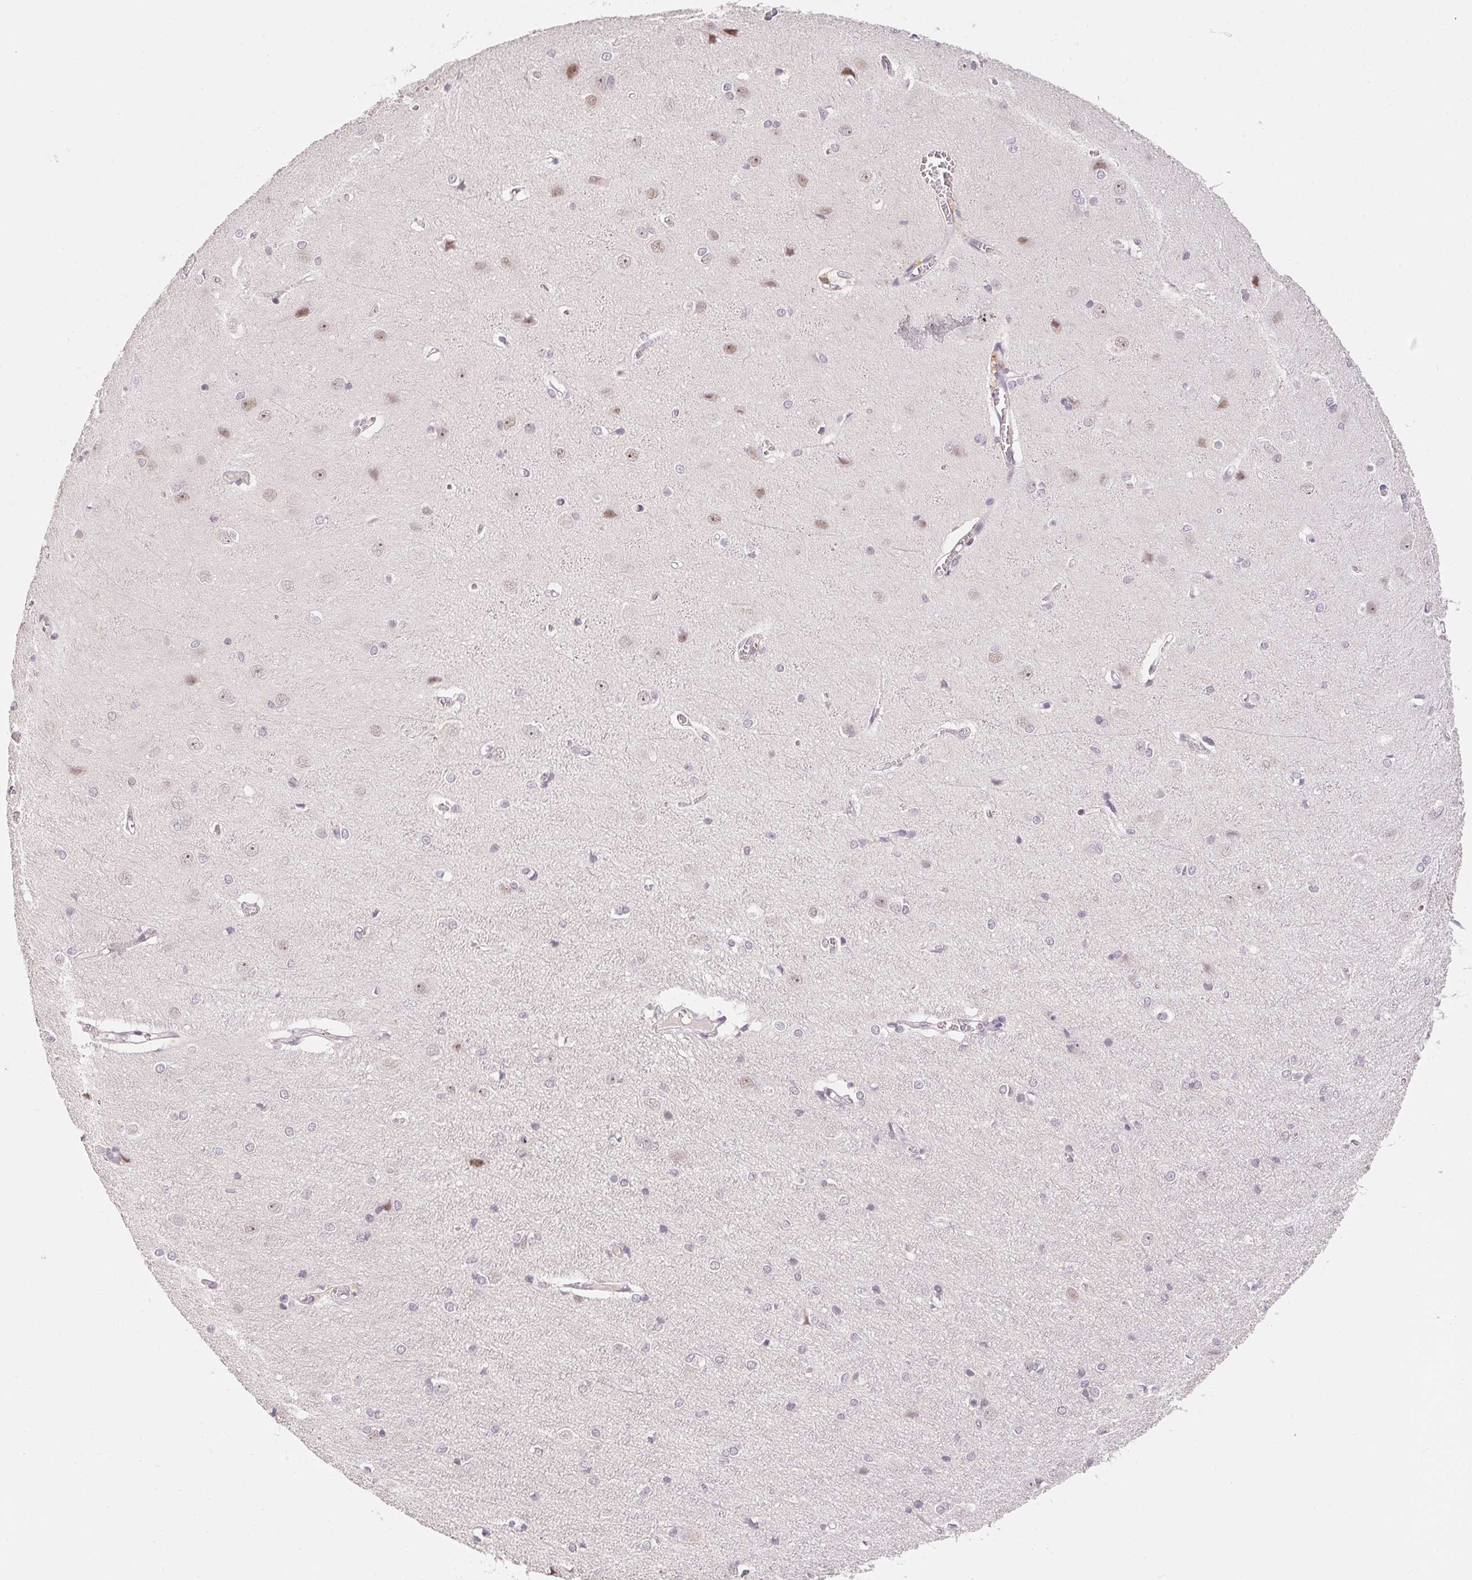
{"staining": {"intensity": "negative", "quantity": "none", "location": "none"}, "tissue": "cerebral cortex", "cell_type": "Endothelial cells", "image_type": "normal", "snomed": [{"axis": "morphology", "description": "Normal tissue, NOS"}, {"axis": "topography", "description": "Cerebral cortex"}], "caption": "The image exhibits no significant positivity in endothelial cells of cerebral cortex.", "gene": "KDM4D", "patient": {"sex": "male", "age": 37}}